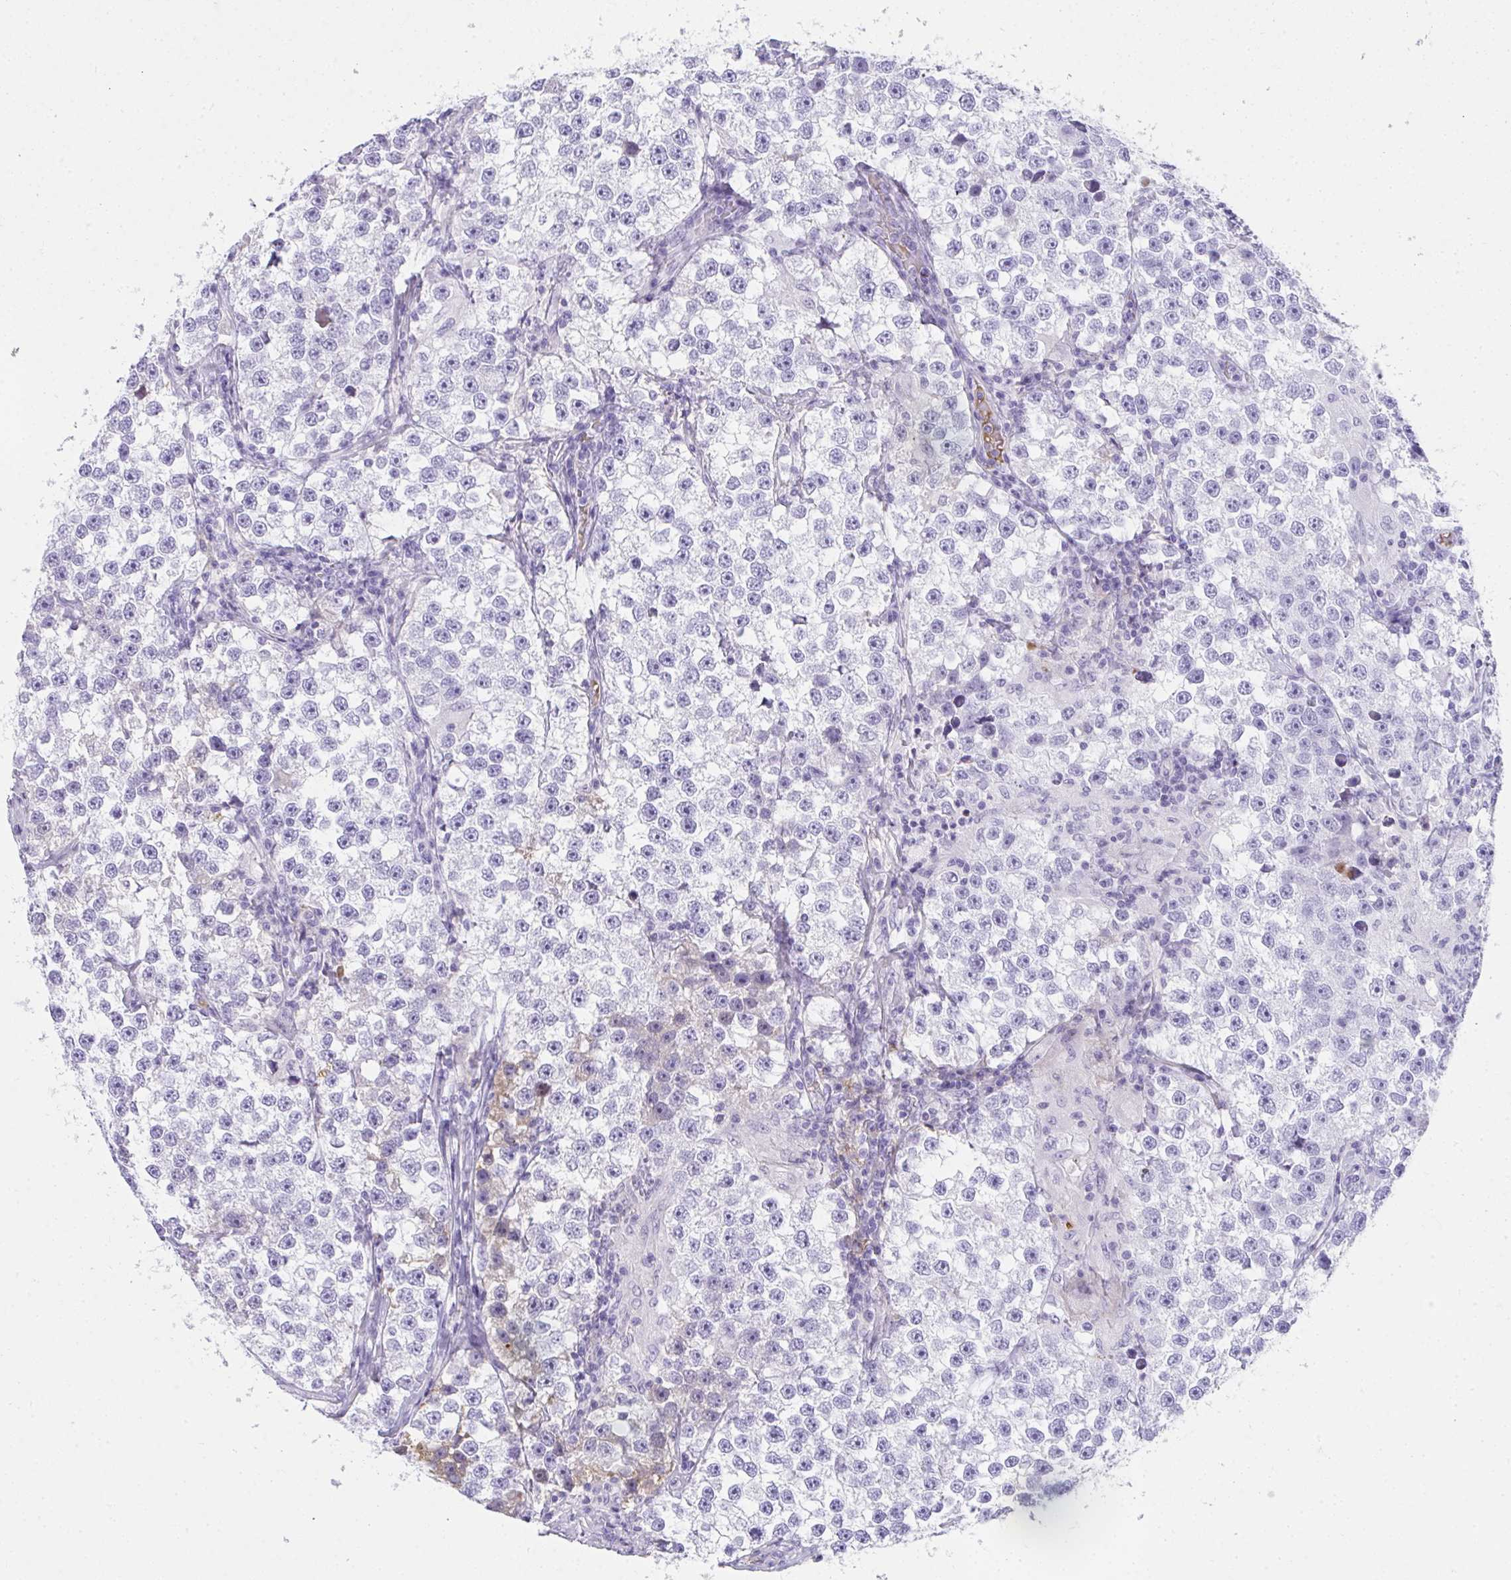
{"staining": {"intensity": "negative", "quantity": "none", "location": "none"}, "tissue": "testis cancer", "cell_type": "Tumor cells", "image_type": "cancer", "snomed": [{"axis": "morphology", "description": "Seminoma, NOS"}, {"axis": "topography", "description": "Testis"}], "caption": "High magnification brightfield microscopy of testis cancer stained with DAB (brown) and counterstained with hematoxylin (blue): tumor cells show no significant expression.", "gene": "ZSWIM3", "patient": {"sex": "male", "age": 46}}